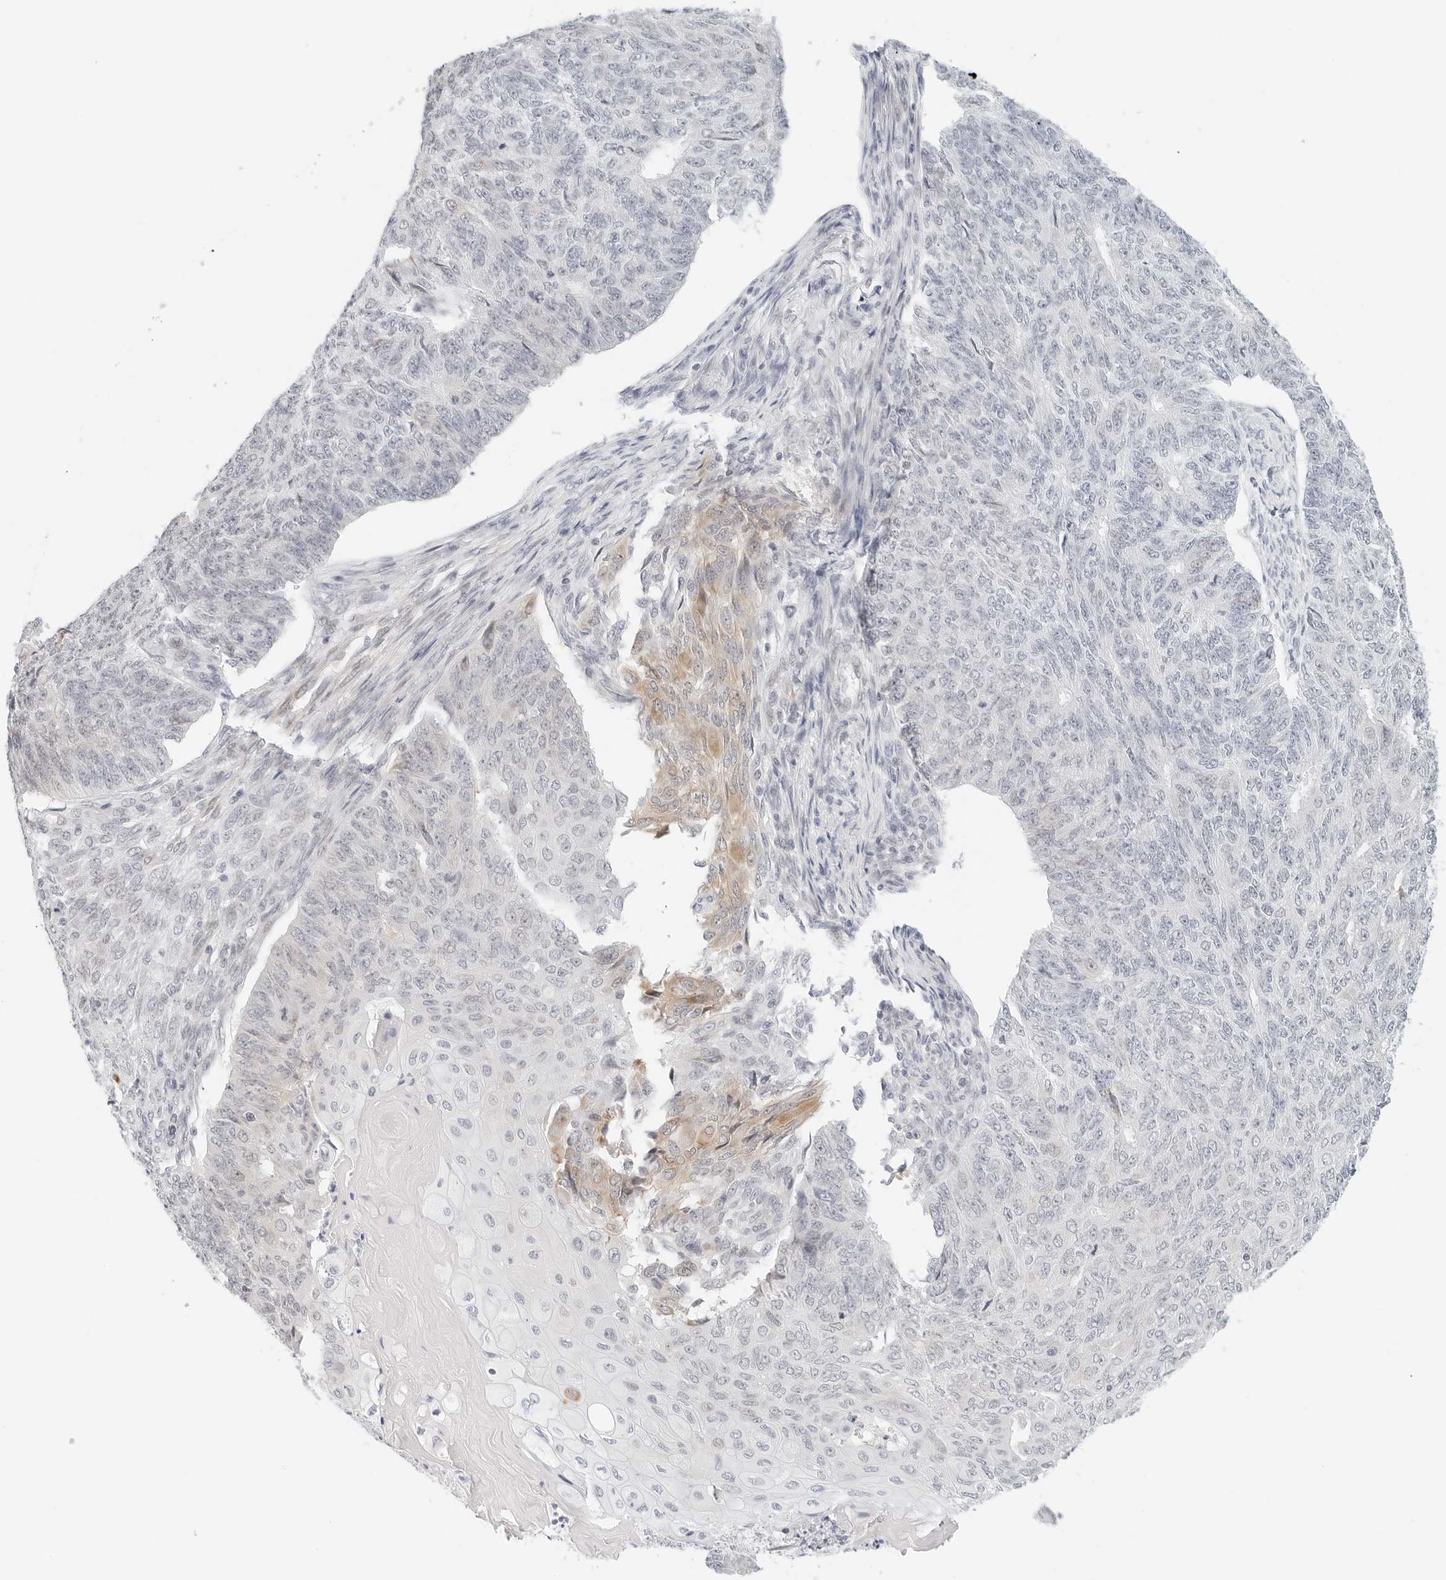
{"staining": {"intensity": "weak", "quantity": "<25%", "location": "cytoplasmic/membranous"}, "tissue": "endometrial cancer", "cell_type": "Tumor cells", "image_type": "cancer", "snomed": [{"axis": "morphology", "description": "Adenocarcinoma, NOS"}, {"axis": "topography", "description": "Endometrium"}], "caption": "Immunohistochemistry image of endometrial cancer (adenocarcinoma) stained for a protein (brown), which demonstrates no staining in tumor cells.", "gene": "PARP10", "patient": {"sex": "female", "age": 32}}